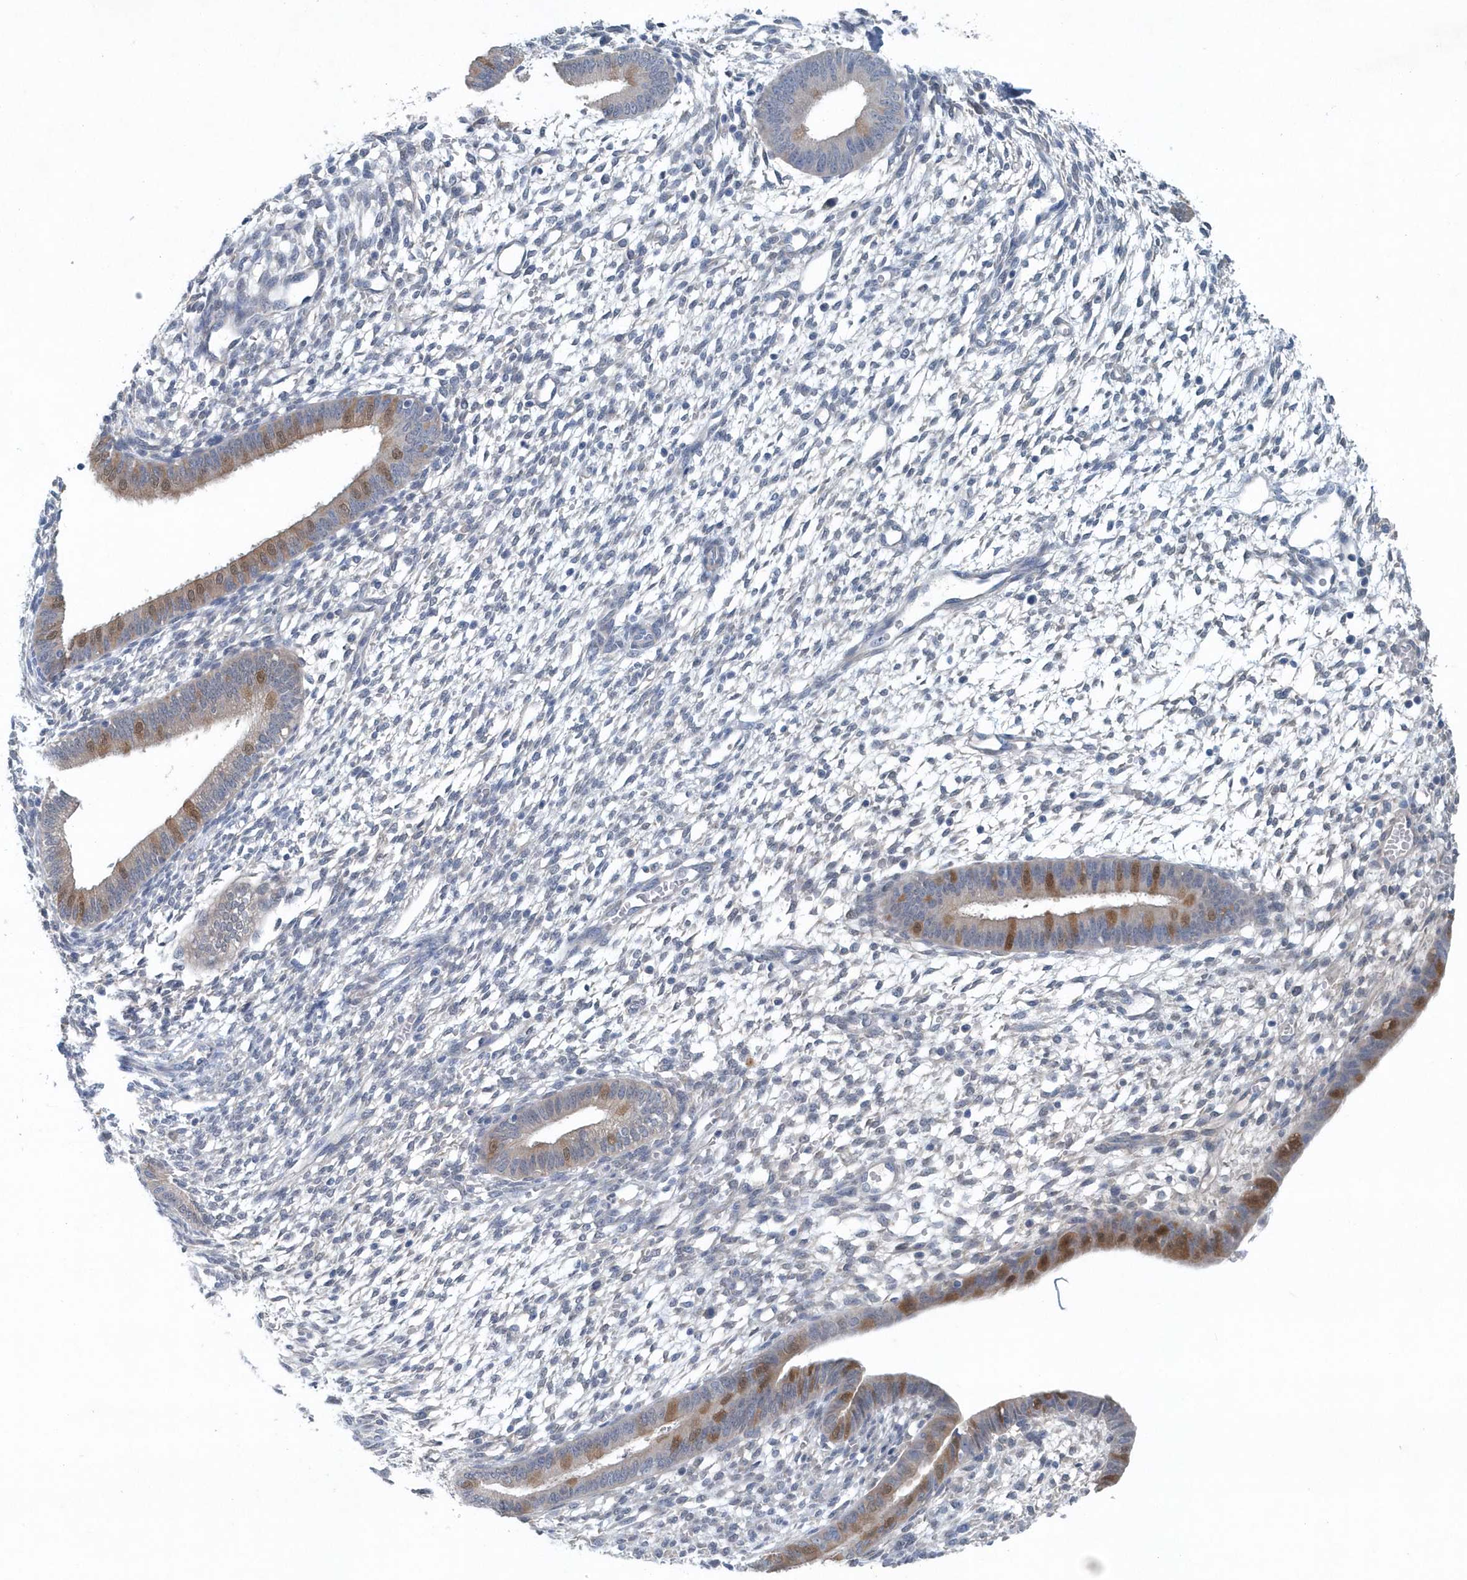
{"staining": {"intensity": "negative", "quantity": "none", "location": "none"}, "tissue": "endometrium", "cell_type": "Cells in endometrial stroma", "image_type": "normal", "snomed": [{"axis": "morphology", "description": "Normal tissue, NOS"}, {"axis": "topography", "description": "Endometrium"}], "caption": "This is an IHC photomicrograph of unremarkable endometrium. There is no staining in cells in endometrial stroma.", "gene": "PFN2", "patient": {"sex": "female", "age": 46}}